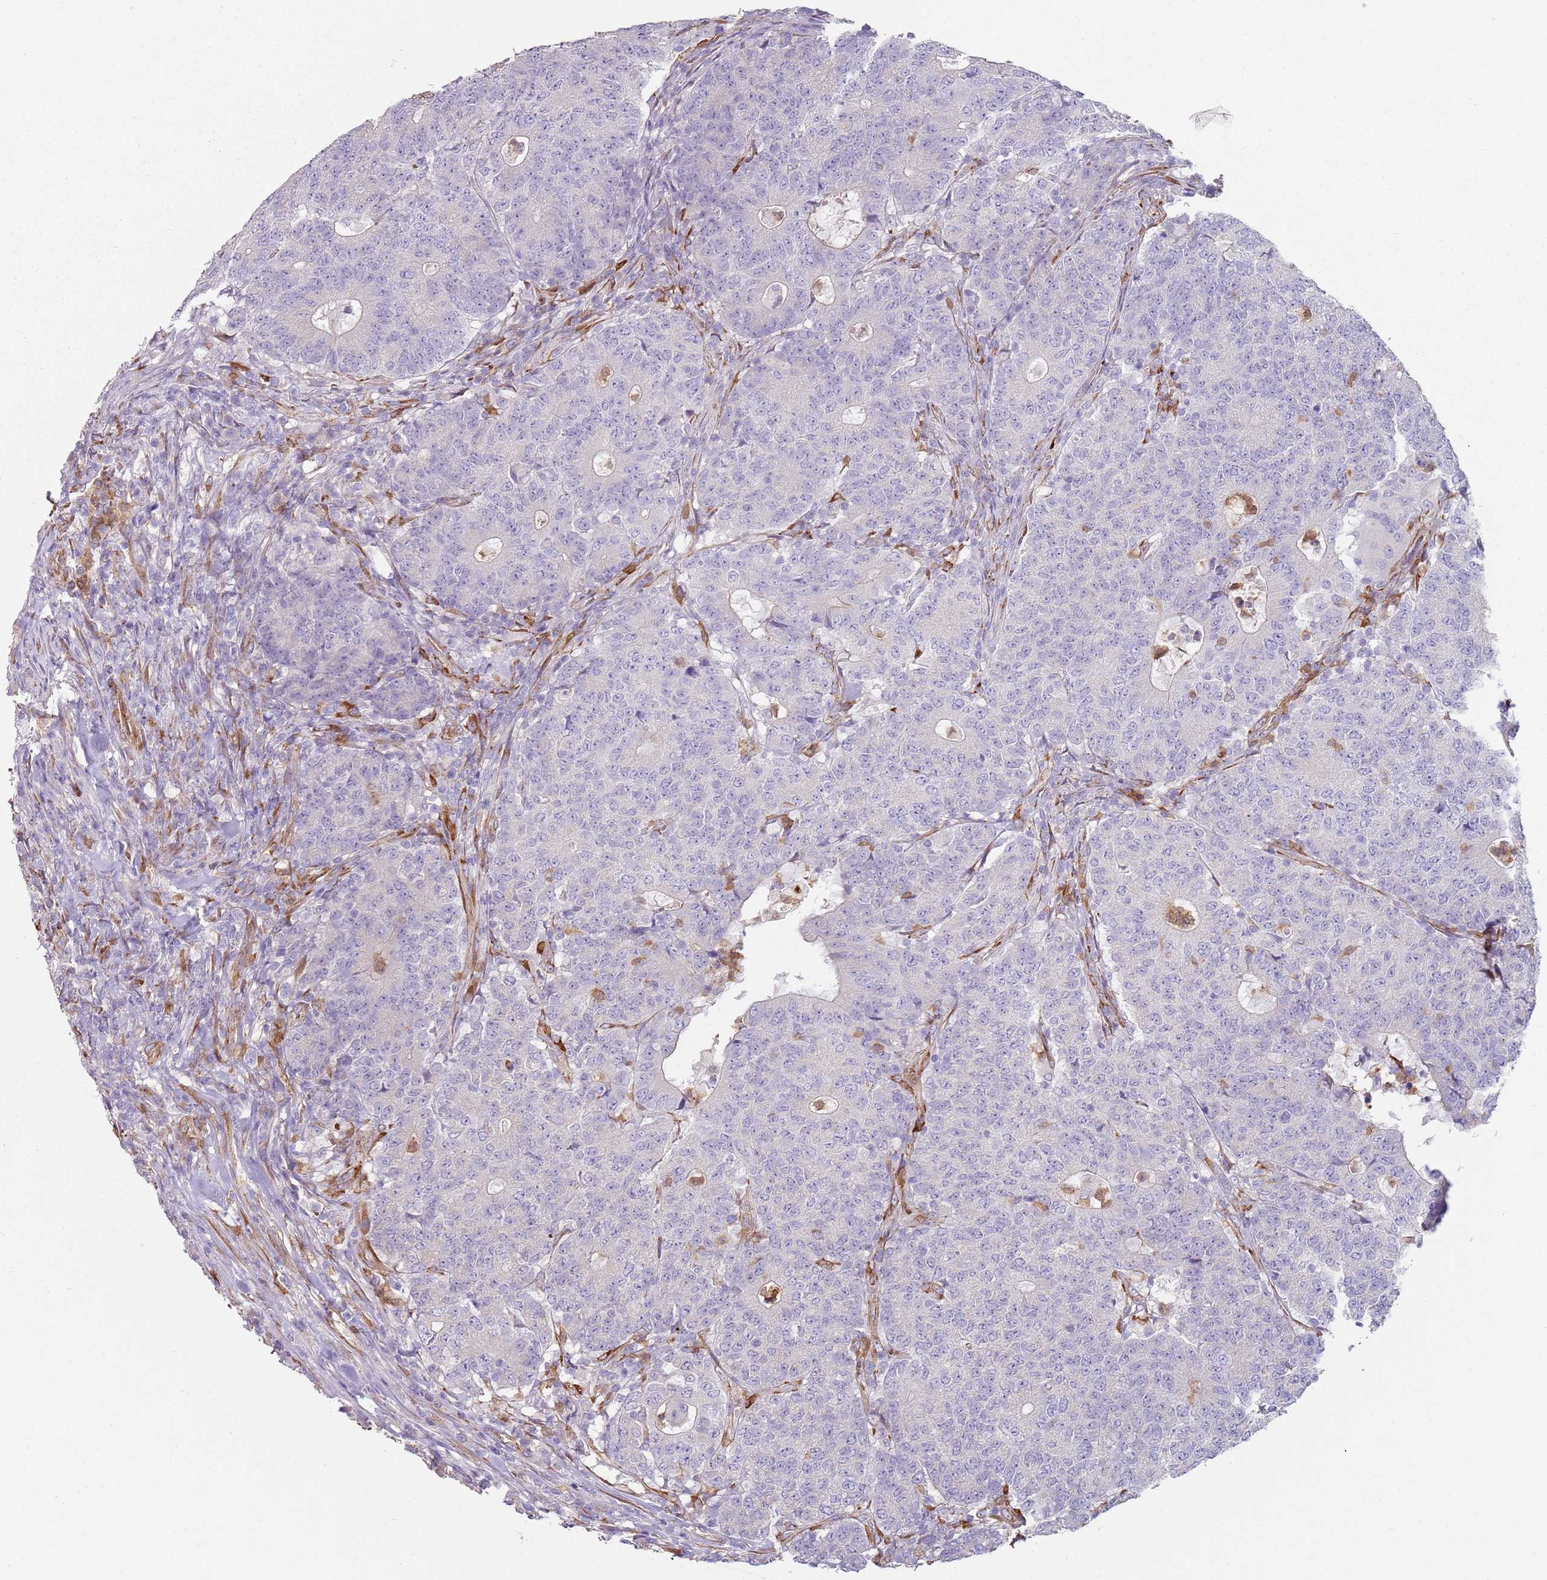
{"staining": {"intensity": "negative", "quantity": "none", "location": "none"}, "tissue": "colorectal cancer", "cell_type": "Tumor cells", "image_type": "cancer", "snomed": [{"axis": "morphology", "description": "Adenocarcinoma, NOS"}, {"axis": "topography", "description": "Colon"}], "caption": "Immunohistochemistry histopathology image of neoplastic tissue: human adenocarcinoma (colorectal) stained with DAB (3,3'-diaminobenzidine) displays no significant protein positivity in tumor cells. The staining was performed using DAB to visualize the protein expression in brown, while the nuclei were stained in blue with hematoxylin (Magnification: 20x).", "gene": "PHLPP2", "patient": {"sex": "female", "age": 75}}